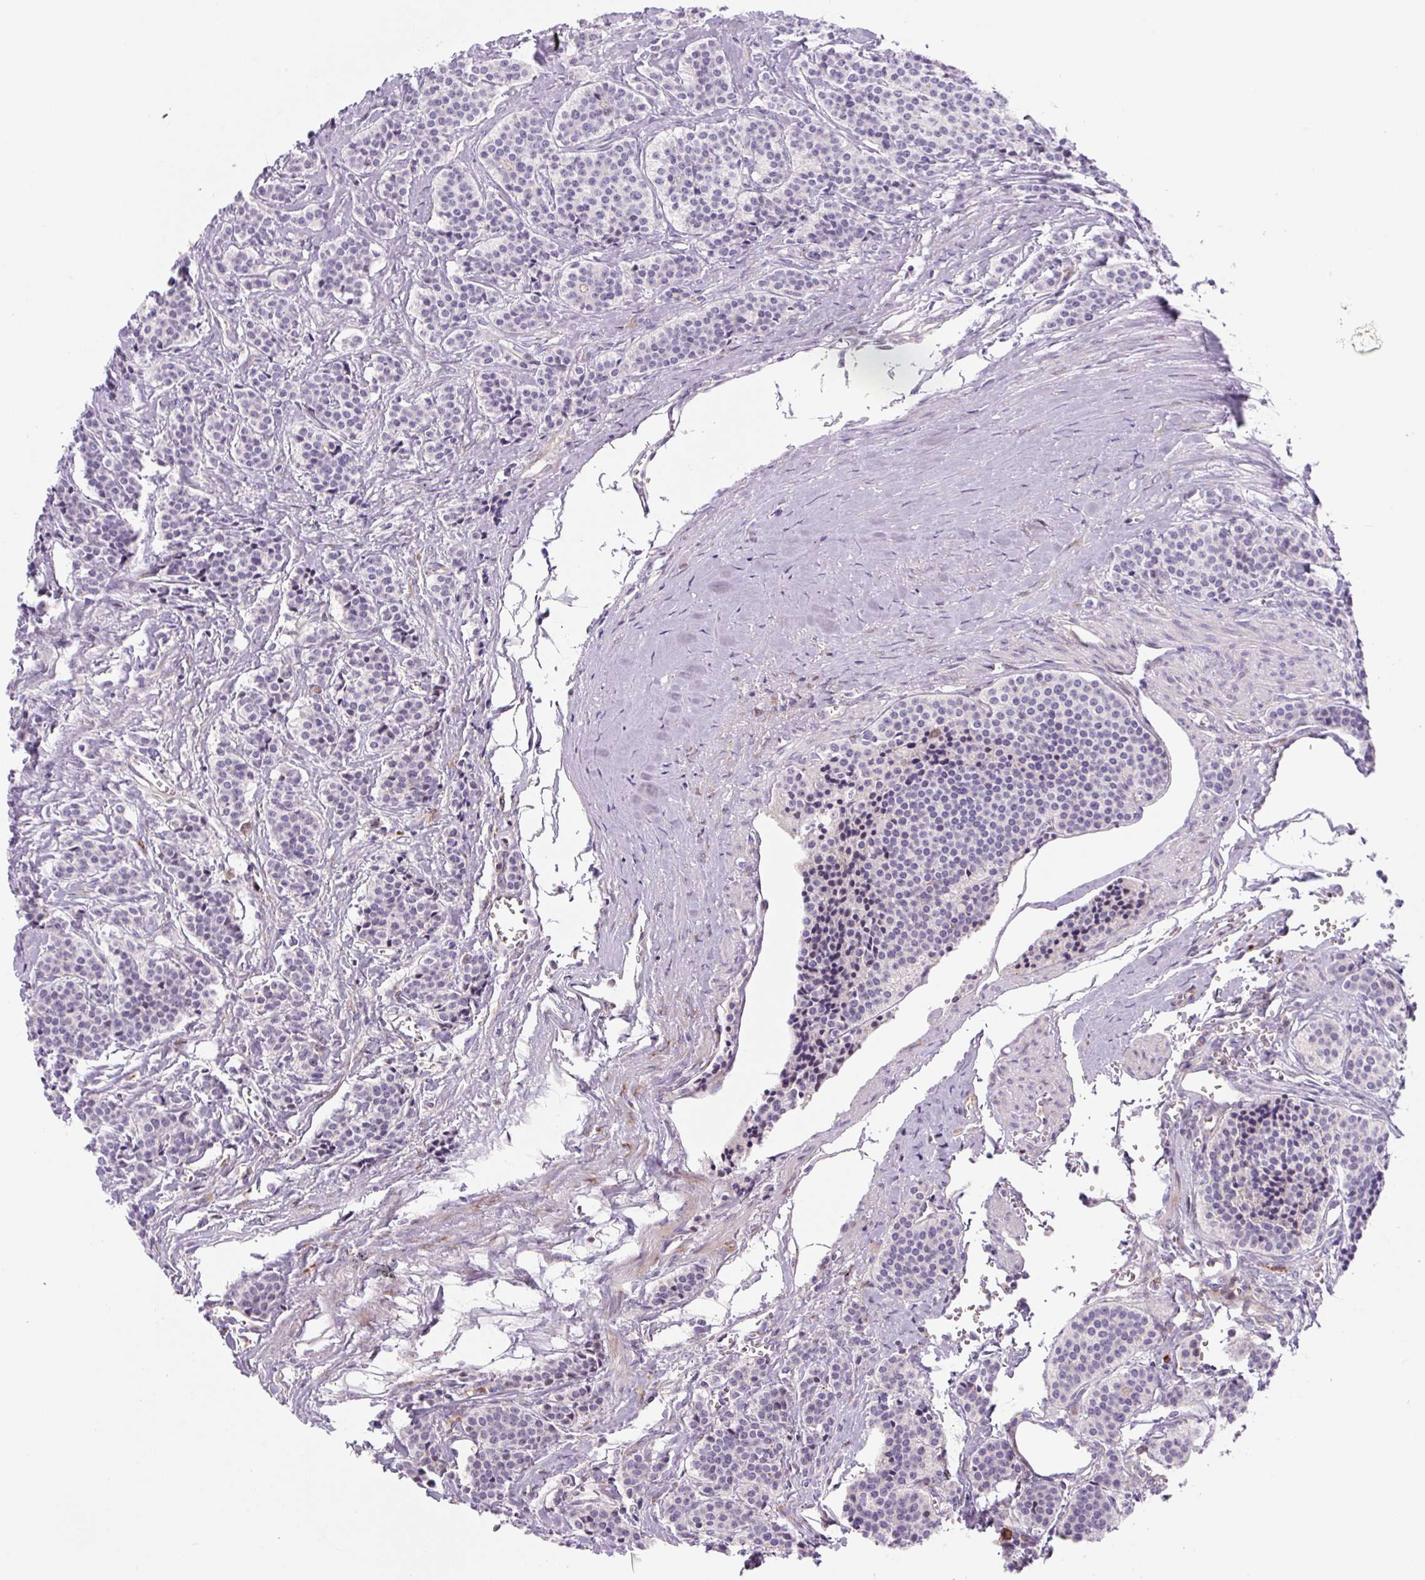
{"staining": {"intensity": "negative", "quantity": "none", "location": "none"}, "tissue": "carcinoid", "cell_type": "Tumor cells", "image_type": "cancer", "snomed": [{"axis": "morphology", "description": "Carcinoid, malignant, NOS"}, {"axis": "topography", "description": "Small intestine"}], "caption": "A high-resolution photomicrograph shows immunohistochemistry staining of malignant carcinoid, which reveals no significant staining in tumor cells.", "gene": "DISP3", "patient": {"sex": "male", "age": 63}}